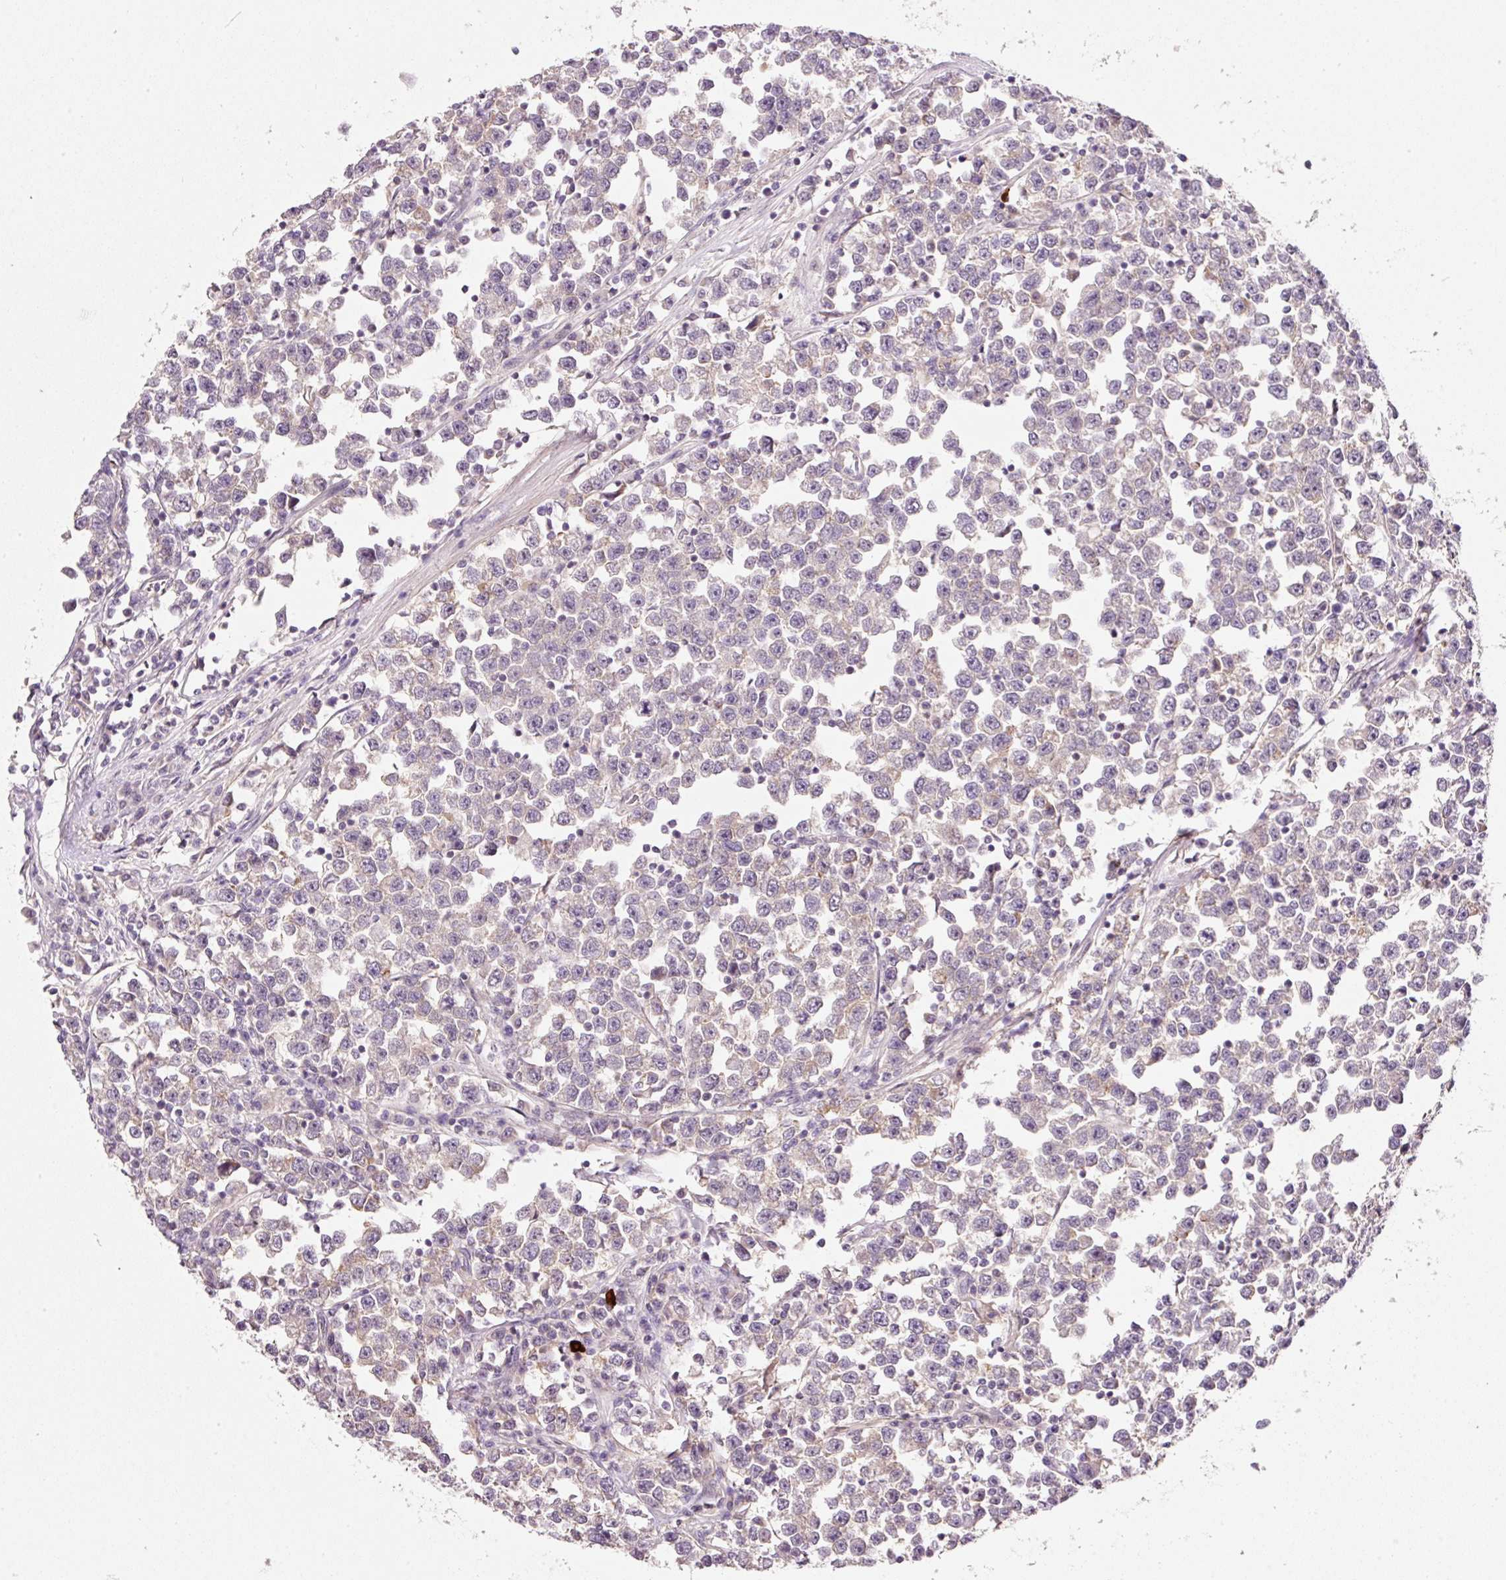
{"staining": {"intensity": "negative", "quantity": "none", "location": "none"}, "tissue": "testis cancer", "cell_type": "Tumor cells", "image_type": "cancer", "snomed": [{"axis": "morphology", "description": "Seminoma, NOS"}, {"axis": "topography", "description": "Testis"}], "caption": "Tumor cells are negative for brown protein staining in seminoma (testis).", "gene": "TIRAP", "patient": {"sex": "male", "age": 43}}